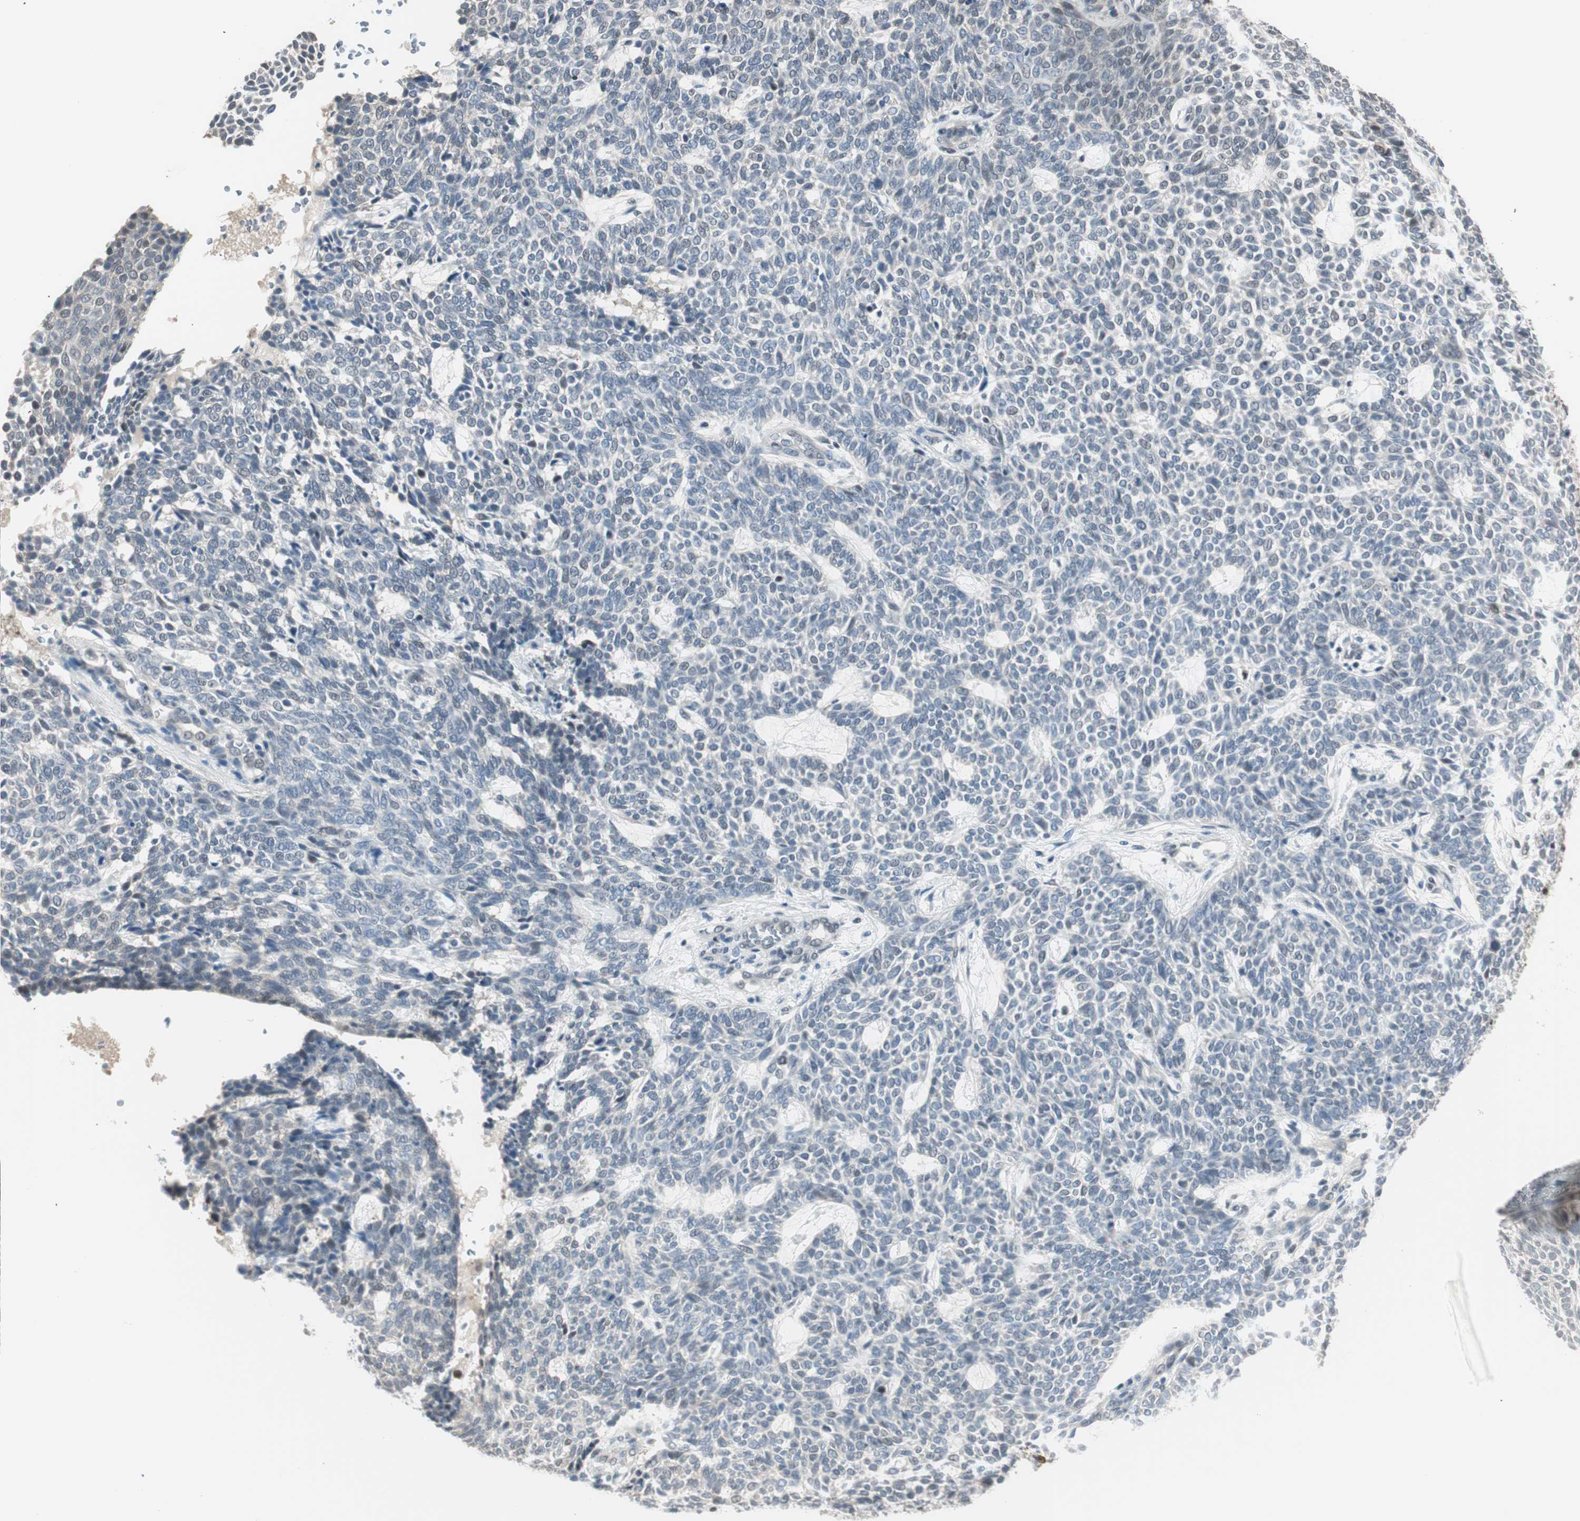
{"staining": {"intensity": "negative", "quantity": "none", "location": "none"}, "tissue": "skin cancer", "cell_type": "Tumor cells", "image_type": "cancer", "snomed": [{"axis": "morphology", "description": "Basal cell carcinoma"}, {"axis": "topography", "description": "Skin"}], "caption": "This is a micrograph of immunohistochemistry (IHC) staining of basal cell carcinoma (skin), which shows no staining in tumor cells.", "gene": "LONP2", "patient": {"sex": "male", "age": 87}}